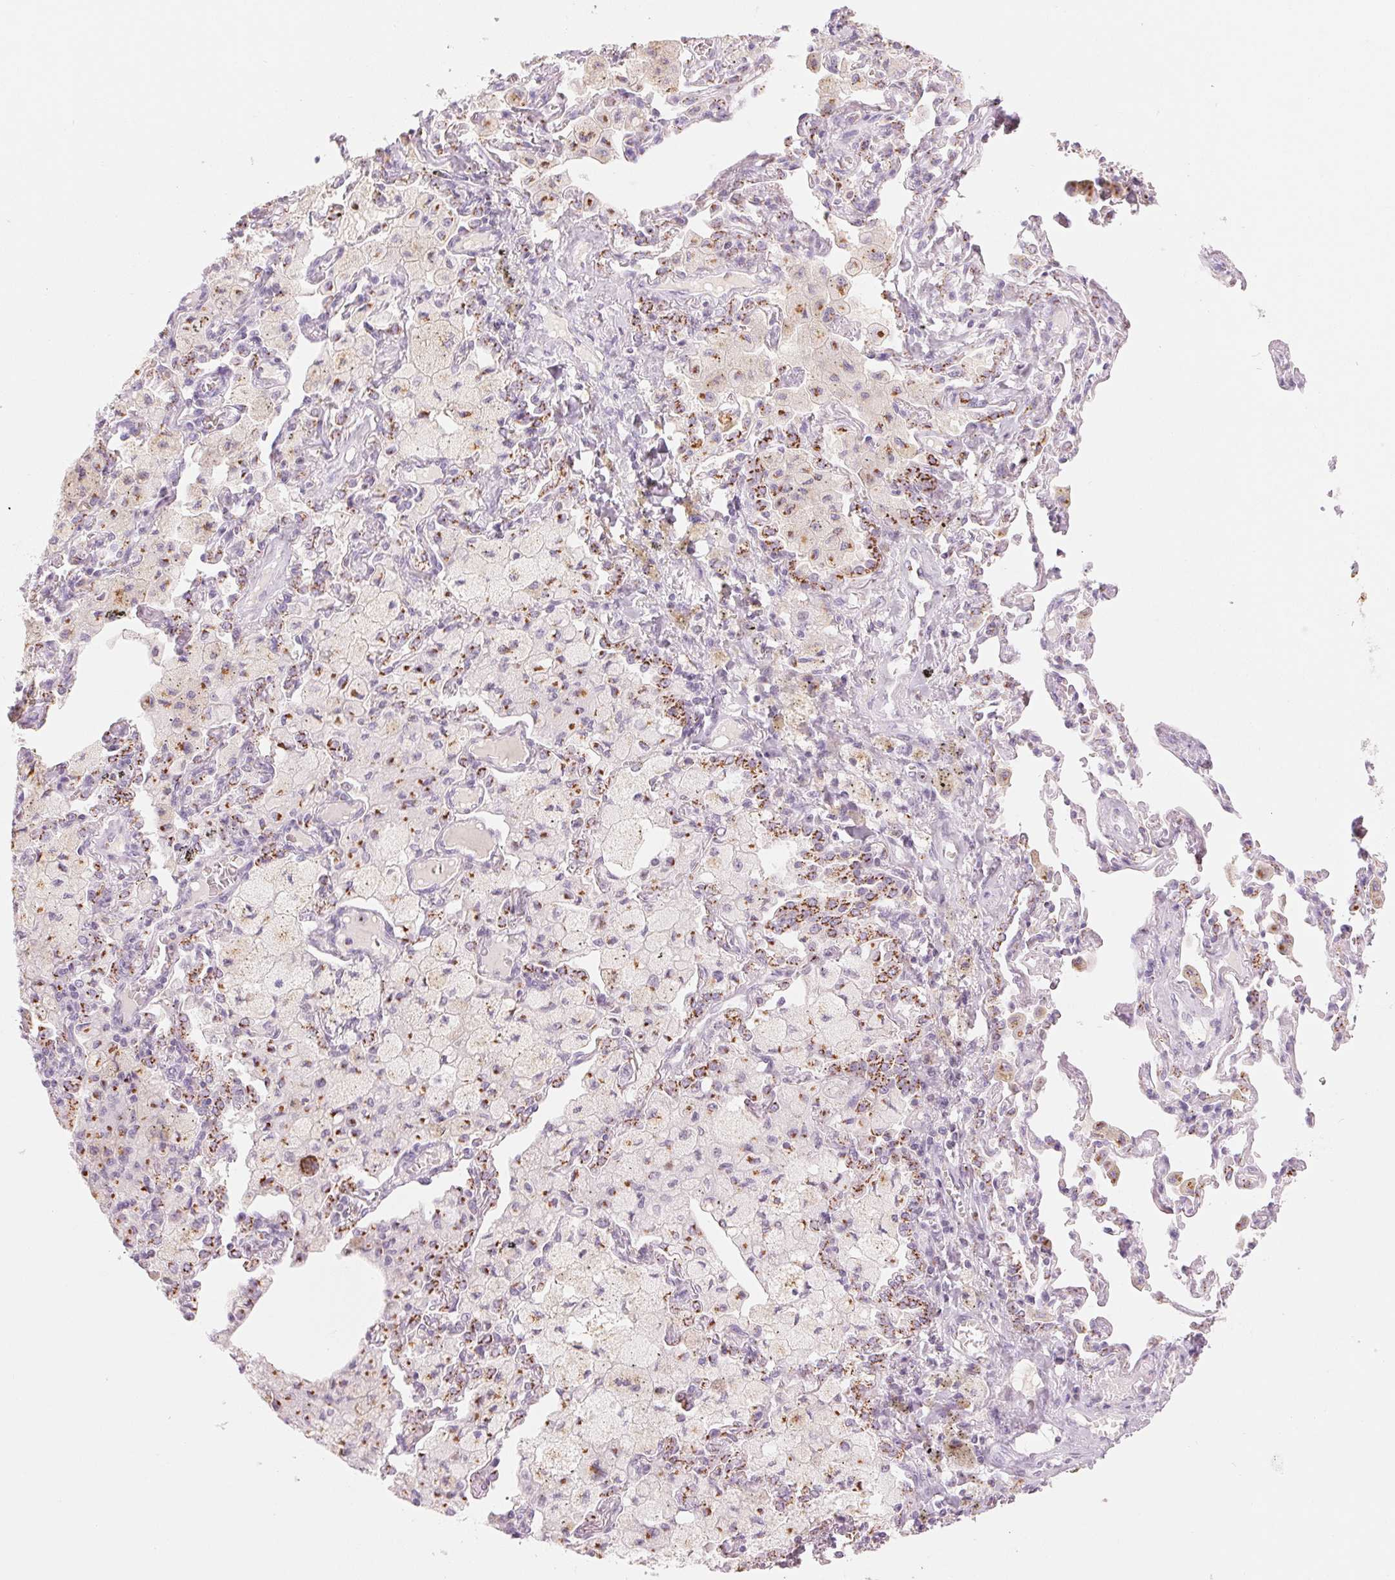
{"staining": {"intensity": "strong", "quantity": ">75%", "location": "cytoplasmic/membranous"}, "tissue": "lung cancer", "cell_type": "Tumor cells", "image_type": "cancer", "snomed": [{"axis": "morphology", "description": "Adenocarcinoma, NOS"}, {"axis": "topography", "description": "Lung"}], "caption": "Immunohistochemical staining of human lung adenocarcinoma shows high levels of strong cytoplasmic/membranous protein expression in approximately >75% of tumor cells. The protein is shown in brown color, while the nuclei are stained blue.", "gene": "GALNT7", "patient": {"sex": "male", "age": 64}}